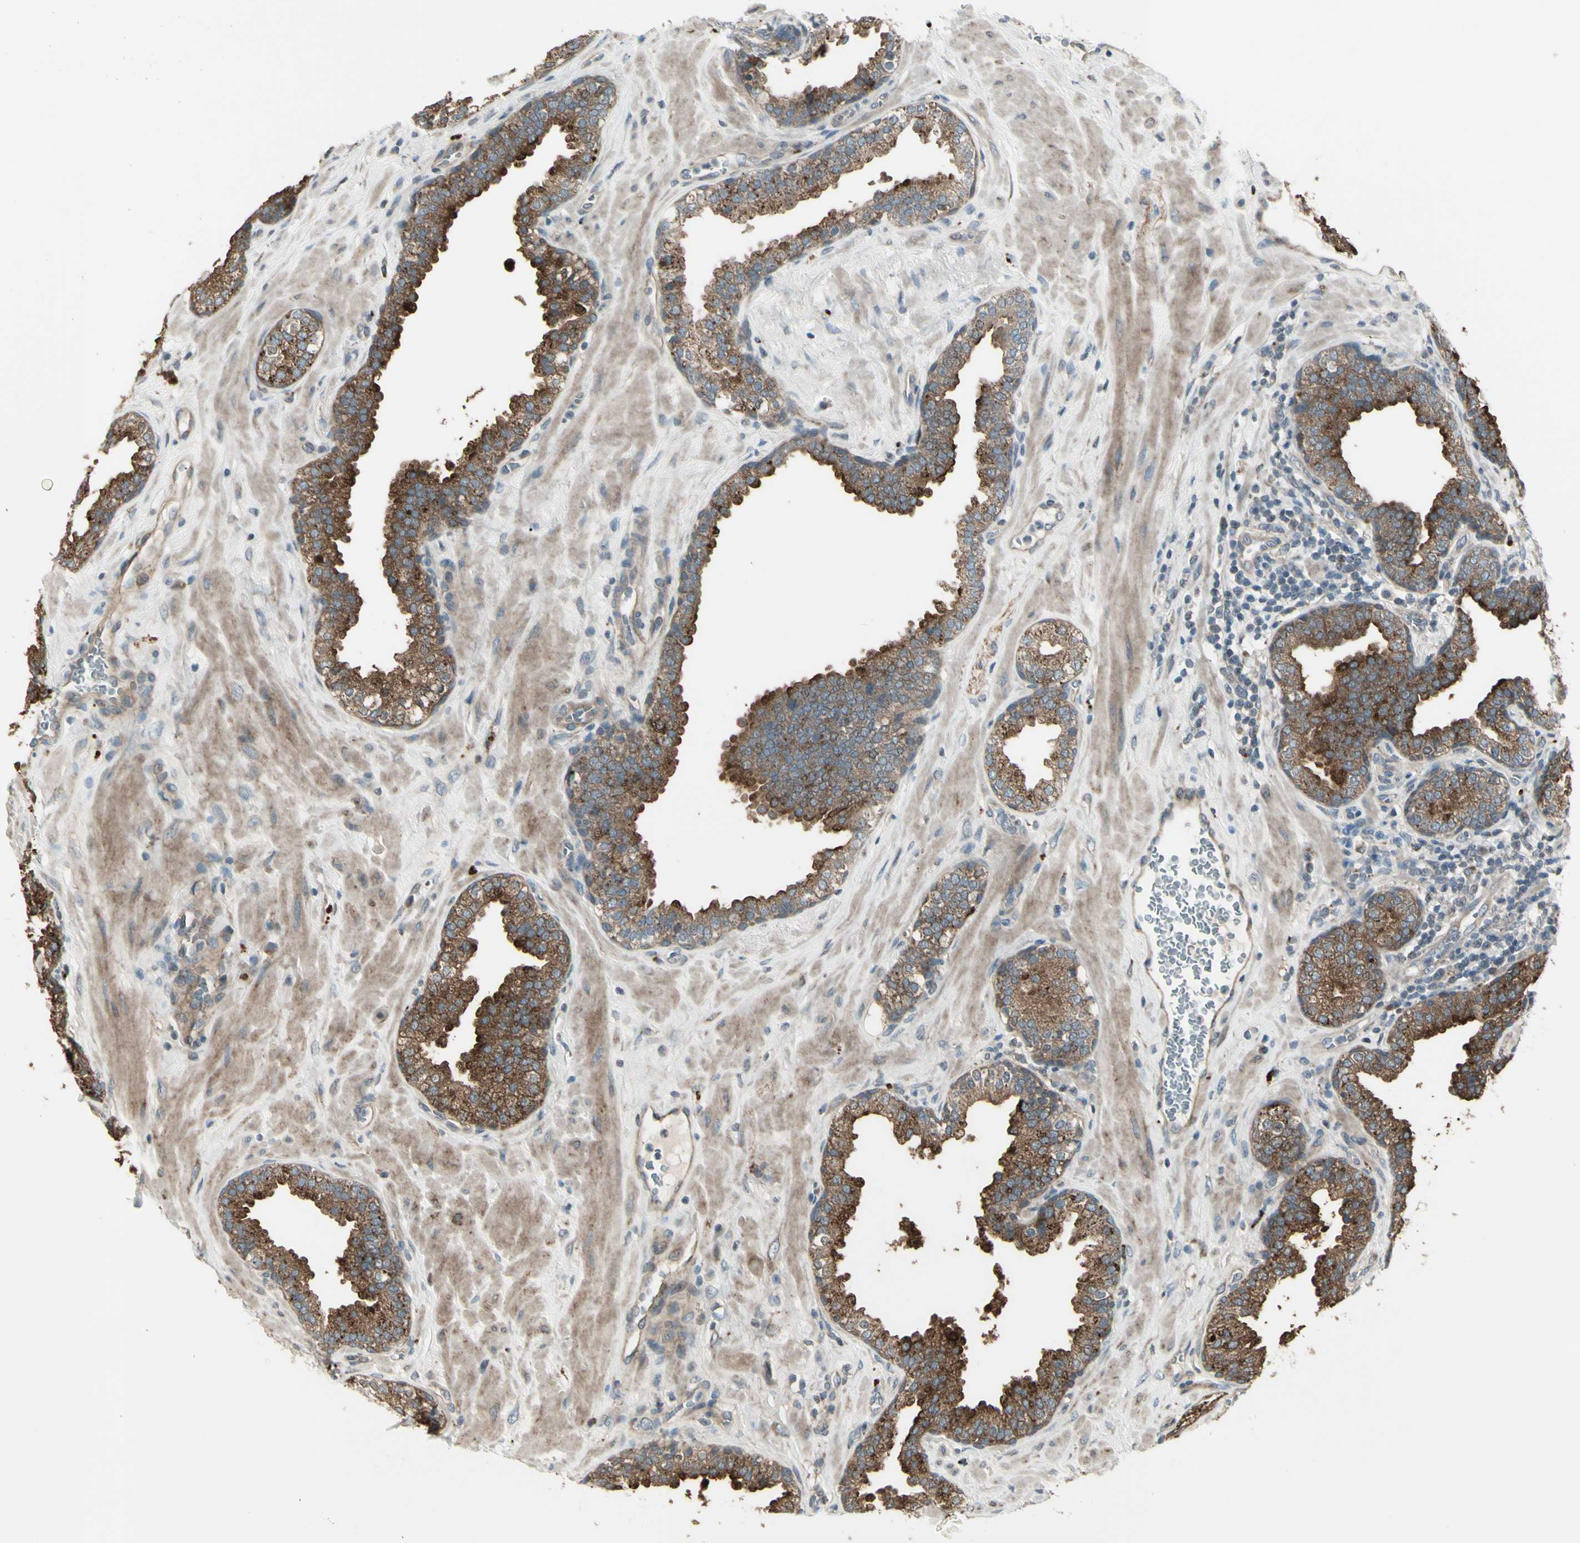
{"staining": {"intensity": "strong", "quantity": ">75%", "location": "cytoplasmic/membranous"}, "tissue": "prostate", "cell_type": "Glandular cells", "image_type": "normal", "snomed": [{"axis": "morphology", "description": "Normal tissue, NOS"}, {"axis": "topography", "description": "Prostate"}], "caption": "Strong cytoplasmic/membranous staining for a protein is seen in about >75% of glandular cells of benign prostate using immunohistochemistry (IHC).", "gene": "OSTM1", "patient": {"sex": "male", "age": 51}}